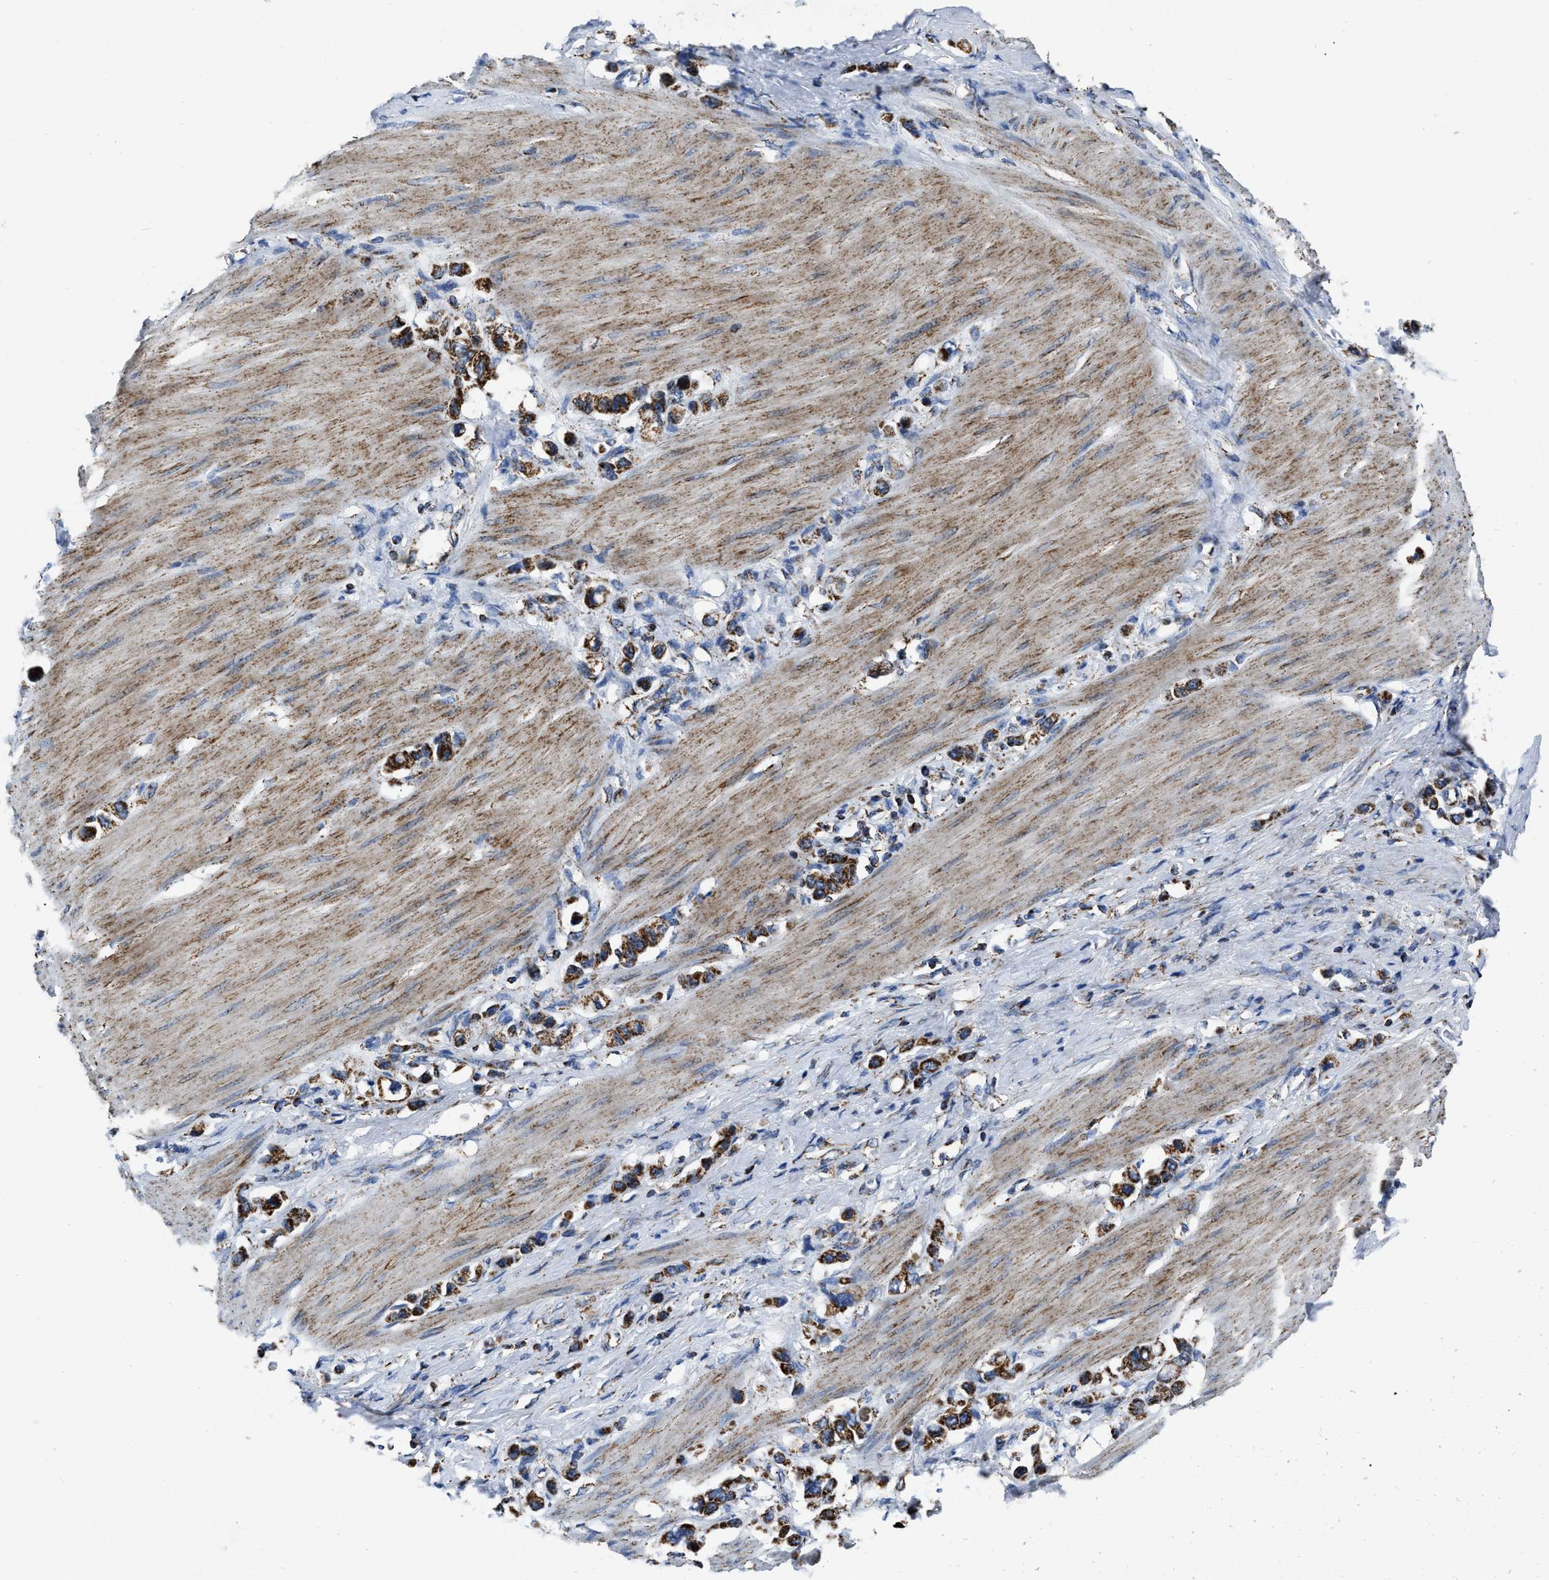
{"staining": {"intensity": "strong", "quantity": ">75%", "location": "cytoplasmic/membranous"}, "tissue": "stomach cancer", "cell_type": "Tumor cells", "image_type": "cancer", "snomed": [{"axis": "morphology", "description": "Adenocarcinoma, NOS"}, {"axis": "topography", "description": "Stomach"}], "caption": "Stomach cancer (adenocarcinoma) stained with DAB immunohistochemistry (IHC) demonstrates high levels of strong cytoplasmic/membranous positivity in approximately >75% of tumor cells. (brown staining indicates protein expression, while blue staining denotes nuclei).", "gene": "NSD3", "patient": {"sex": "female", "age": 65}}